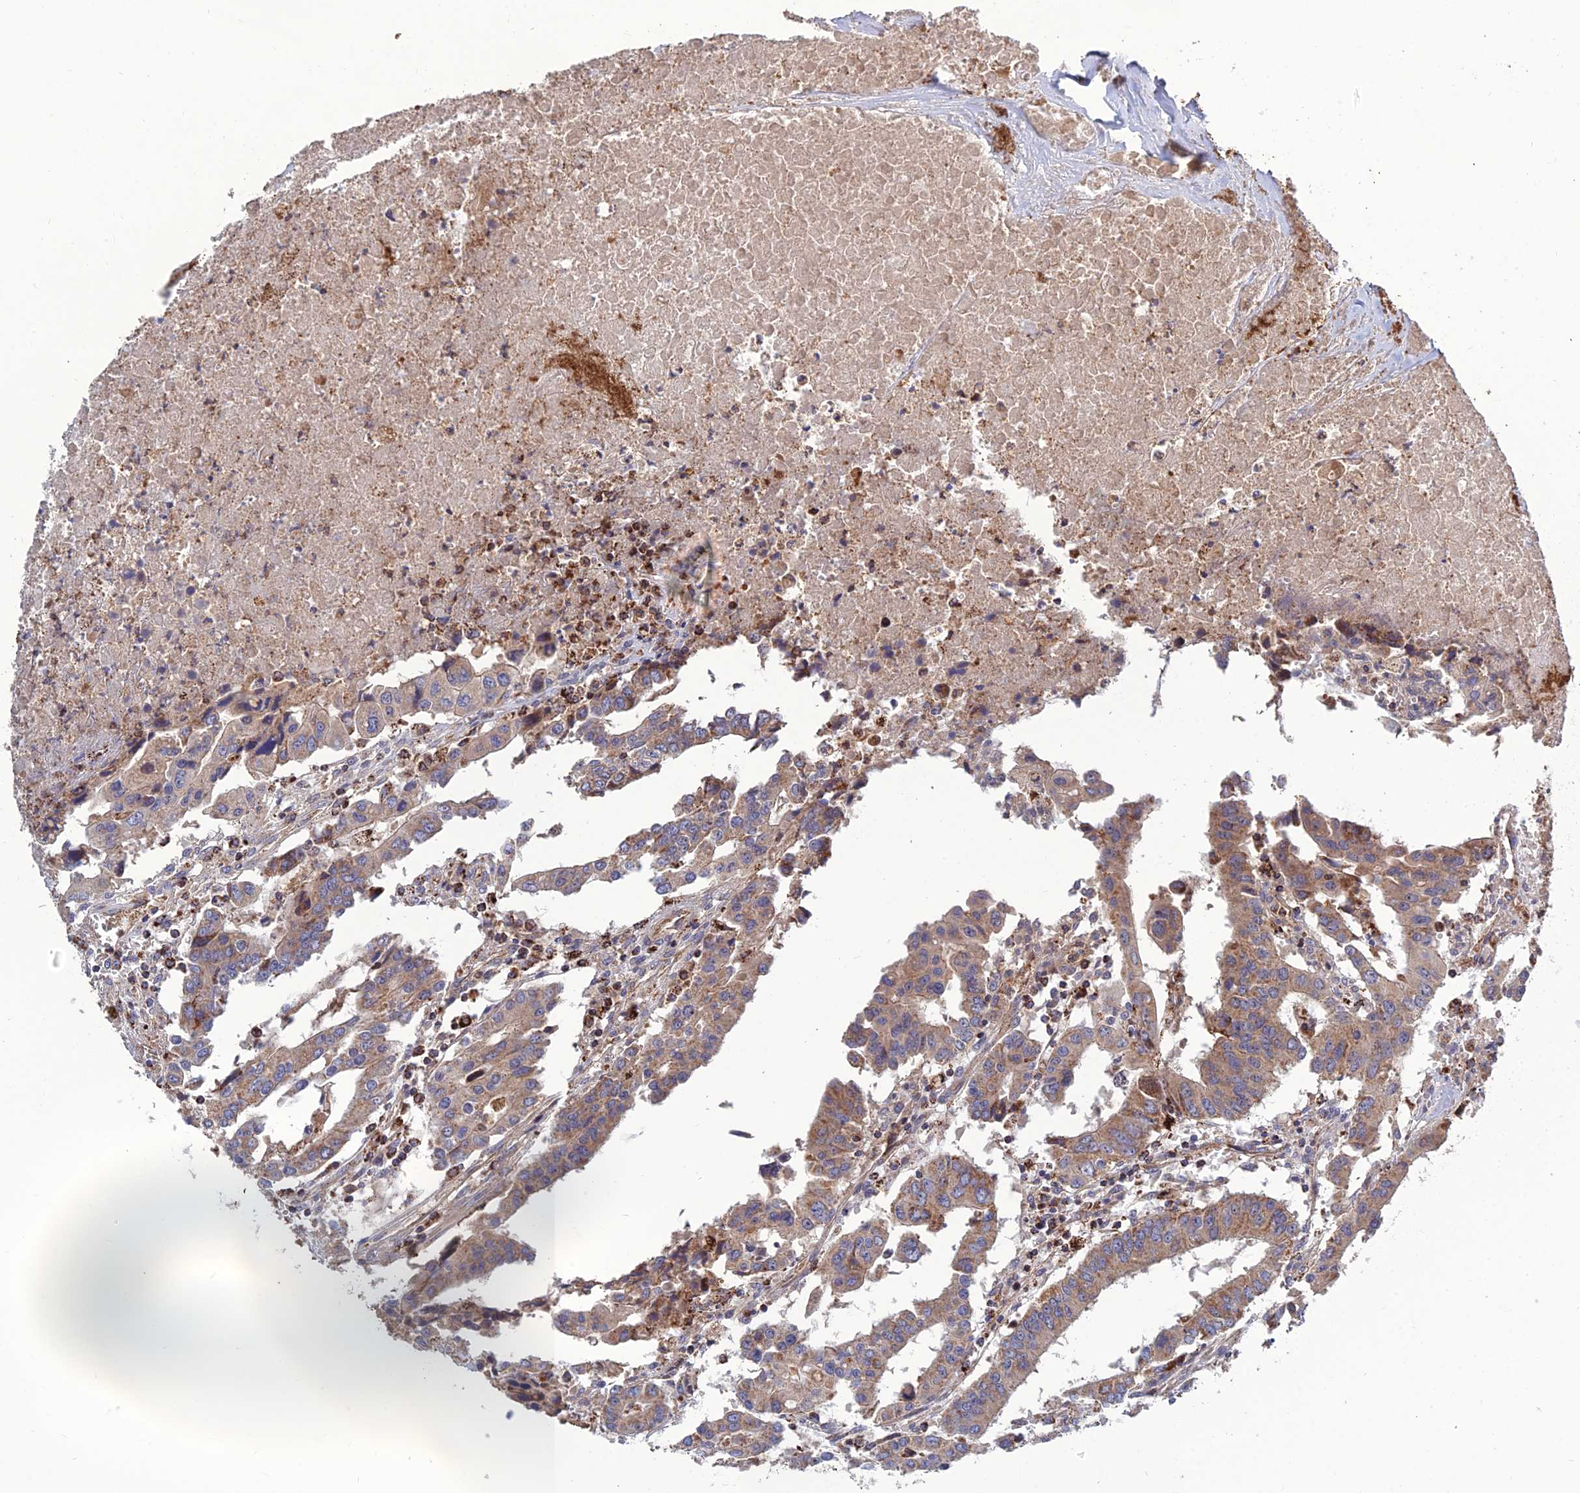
{"staining": {"intensity": "moderate", "quantity": "25%-75%", "location": "cytoplasmic/membranous"}, "tissue": "colorectal cancer", "cell_type": "Tumor cells", "image_type": "cancer", "snomed": [{"axis": "morphology", "description": "Adenocarcinoma, NOS"}, {"axis": "topography", "description": "Colon"}], "caption": "This is a micrograph of IHC staining of adenocarcinoma (colorectal), which shows moderate staining in the cytoplasmic/membranous of tumor cells.", "gene": "RIC8B", "patient": {"sex": "male", "age": 77}}